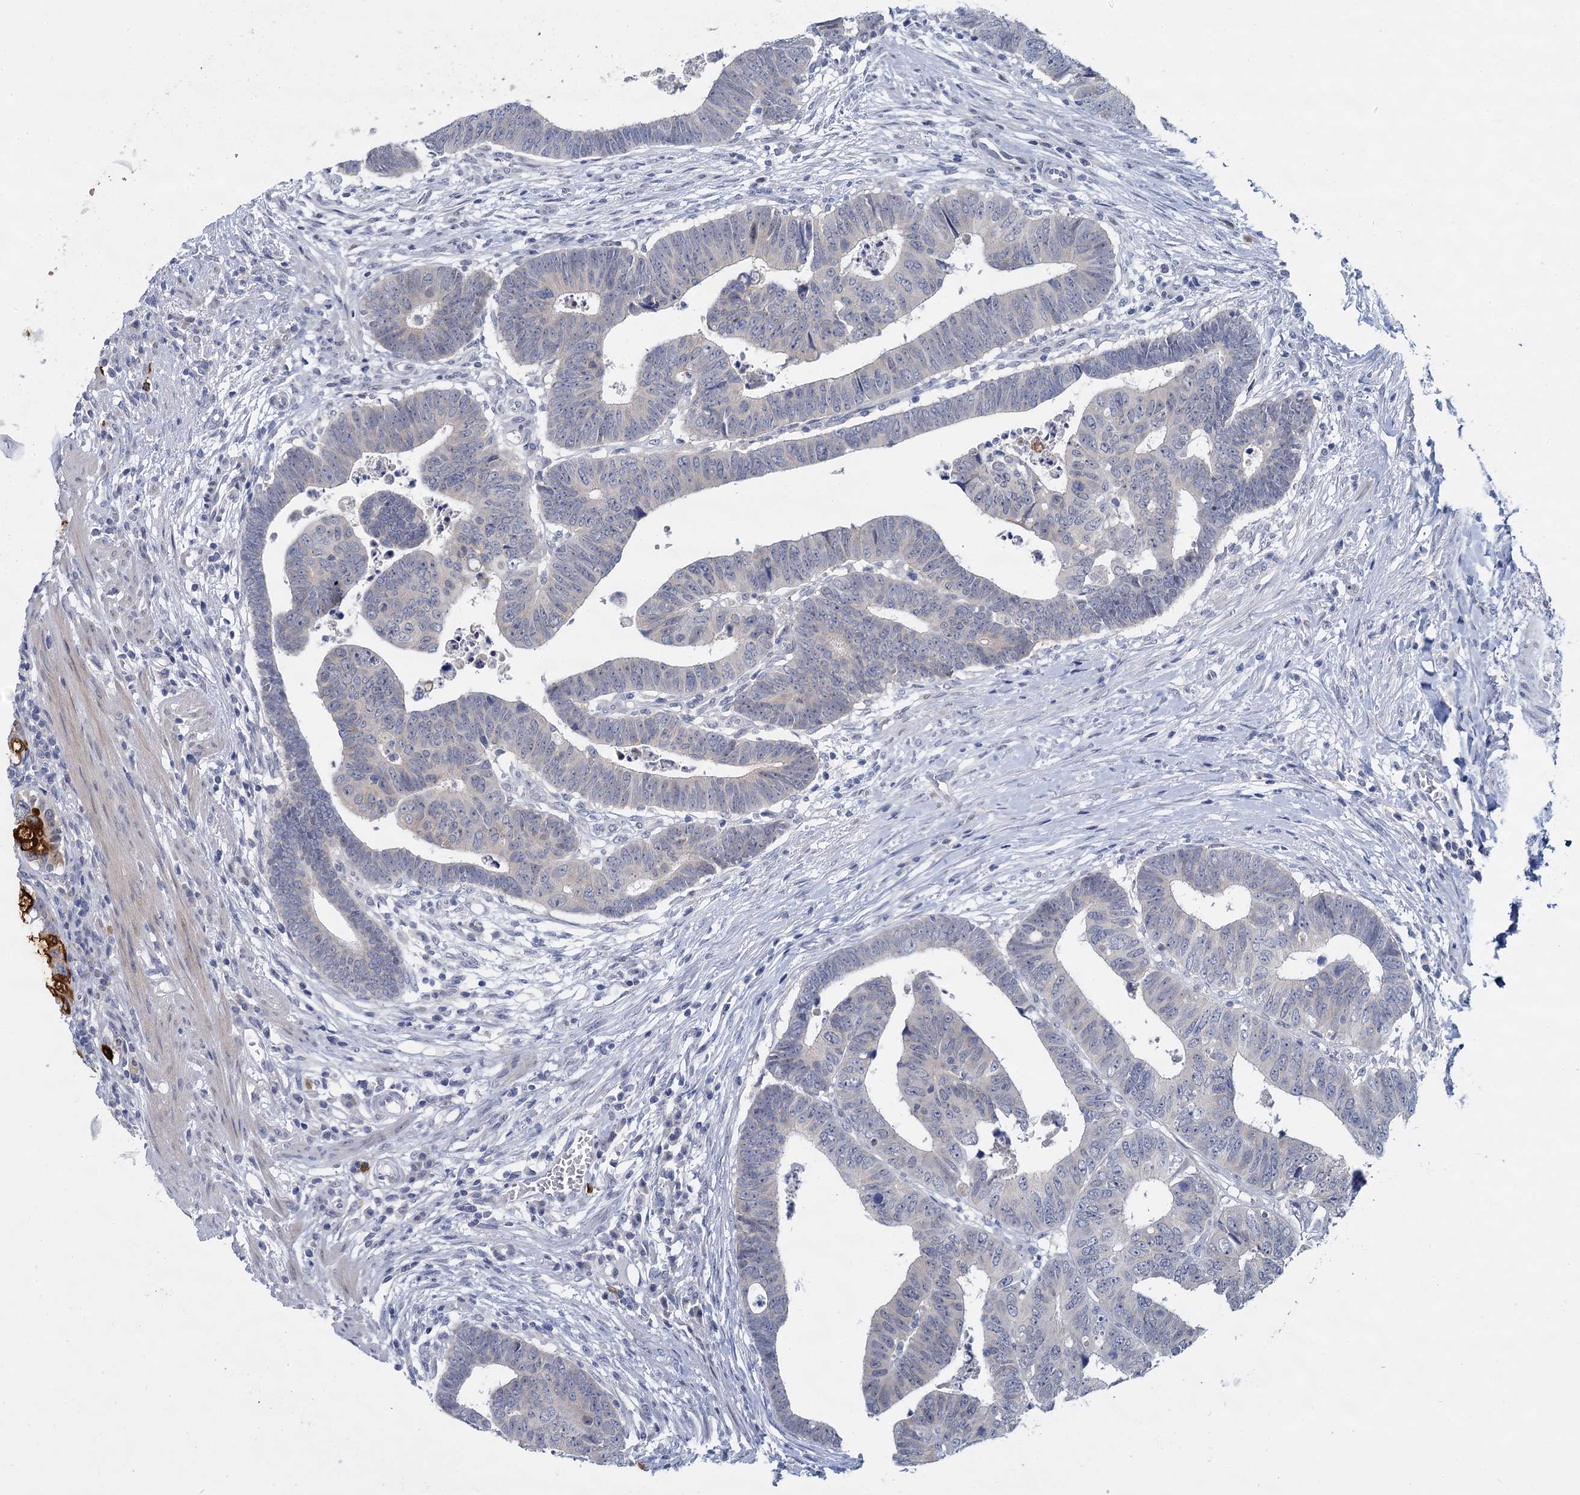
{"staining": {"intensity": "negative", "quantity": "none", "location": "none"}, "tissue": "colorectal cancer", "cell_type": "Tumor cells", "image_type": "cancer", "snomed": [{"axis": "morphology", "description": "Normal tissue, NOS"}, {"axis": "morphology", "description": "Adenocarcinoma, NOS"}, {"axis": "topography", "description": "Rectum"}], "caption": "Colorectal cancer stained for a protein using IHC exhibits no expression tumor cells.", "gene": "ACRBP", "patient": {"sex": "female", "age": 65}}